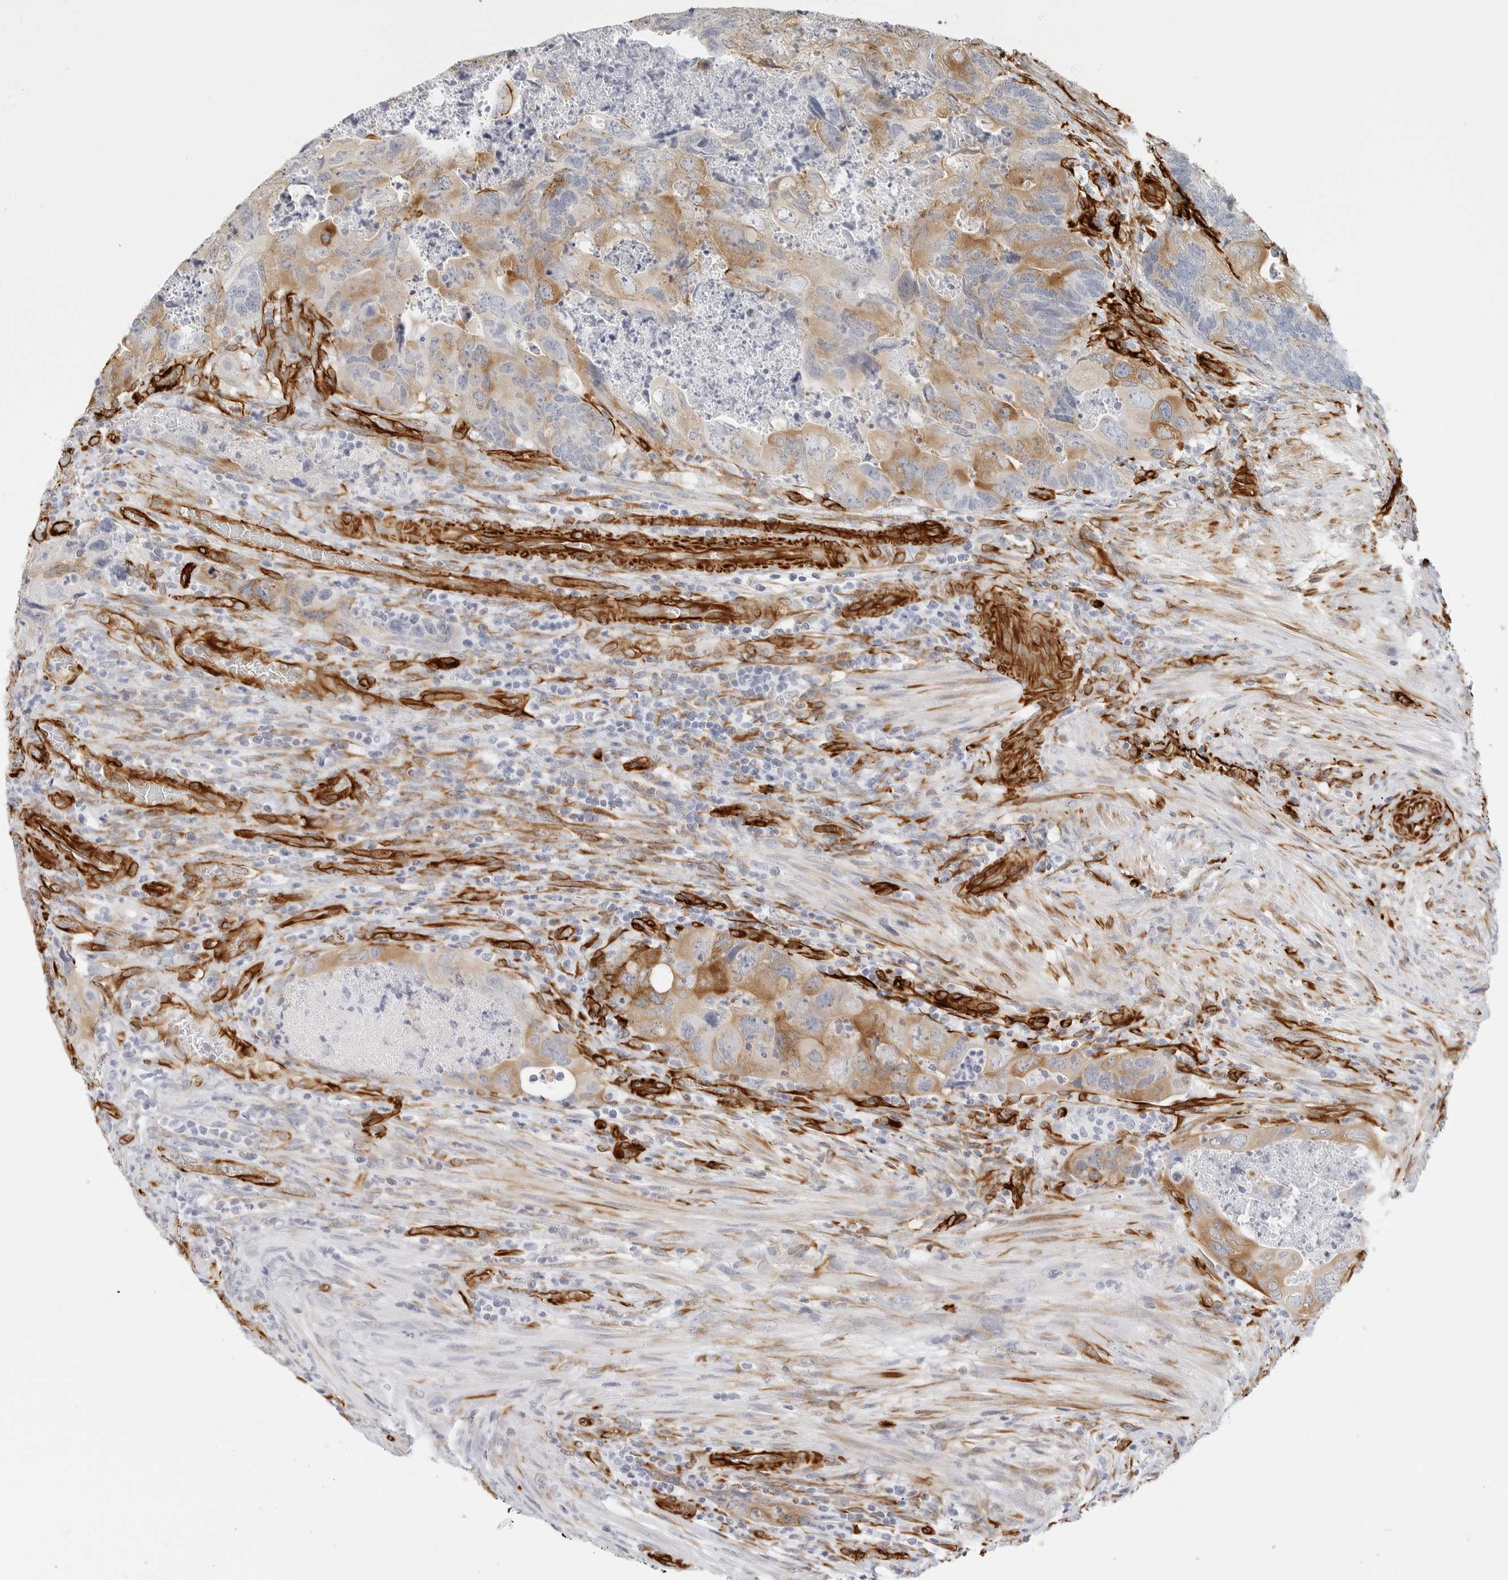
{"staining": {"intensity": "moderate", "quantity": "25%-75%", "location": "cytoplasmic/membranous"}, "tissue": "colorectal cancer", "cell_type": "Tumor cells", "image_type": "cancer", "snomed": [{"axis": "morphology", "description": "Adenocarcinoma, NOS"}, {"axis": "topography", "description": "Rectum"}], "caption": "This photomicrograph demonstrates adenocarcinoma (colorectal) stained with immunohistochemistry to label a protein in brown. The cytoplasmic/membranous of tumor cells show moderate positivity for the protein. Nuclei are counter-stained blue.", "gene": "NES", "patient": {"sex": "male", "age": 63}}